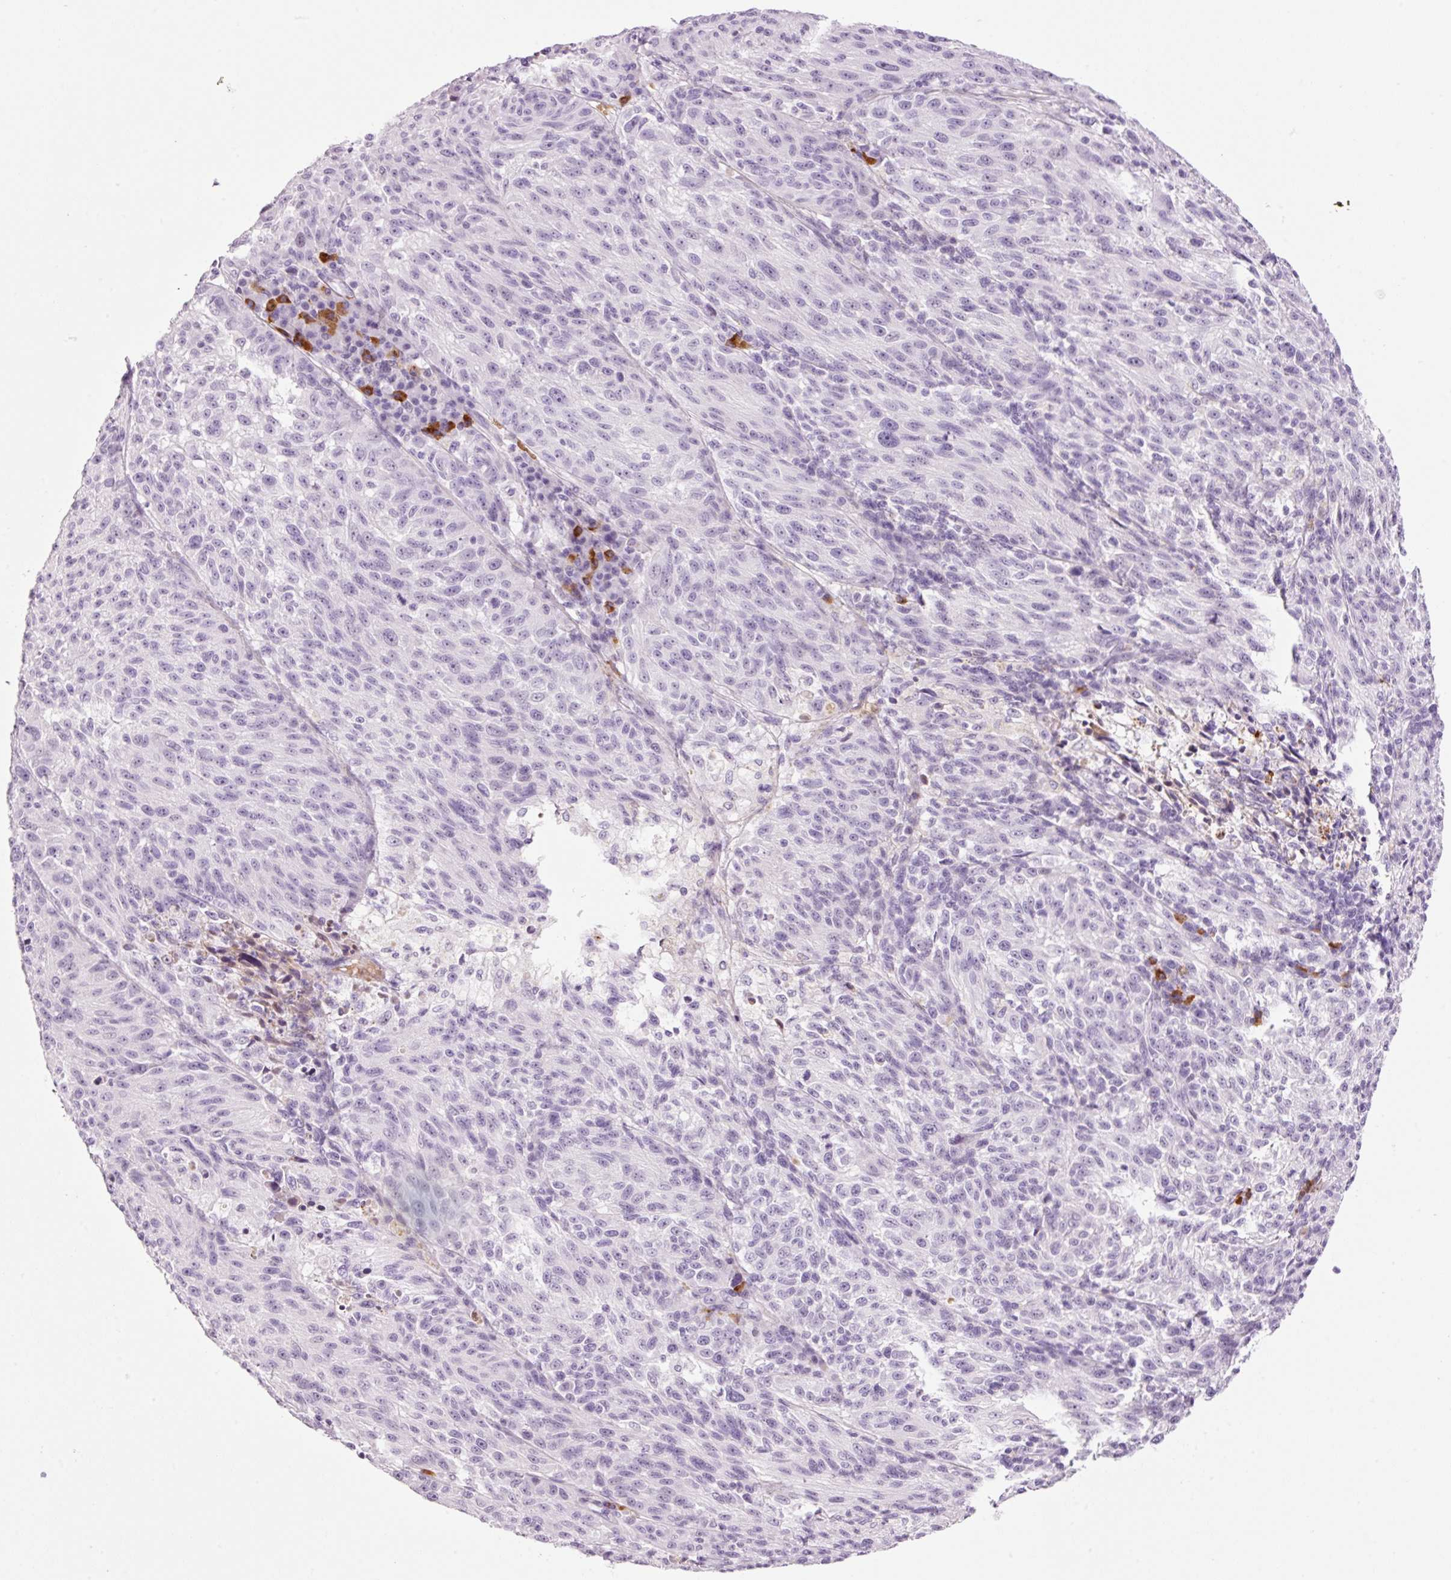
{"staining": {"intensity": "negative", "quantity": "none", "location": "none"}, "tissue": "melanoma", "cell_type": "Tumor cells", "image_type": "cancer", "snomed": [{"axis": "morphology", "description": "Malignant melanoma, NOS"}, {"axis": "topography", "description": "Skin"}], "caption": "The micrograph displays no staining of tumor cells in malignant melanoma.", "gene": "KLF1", "patient": {"sex": "male", "age": 53}}